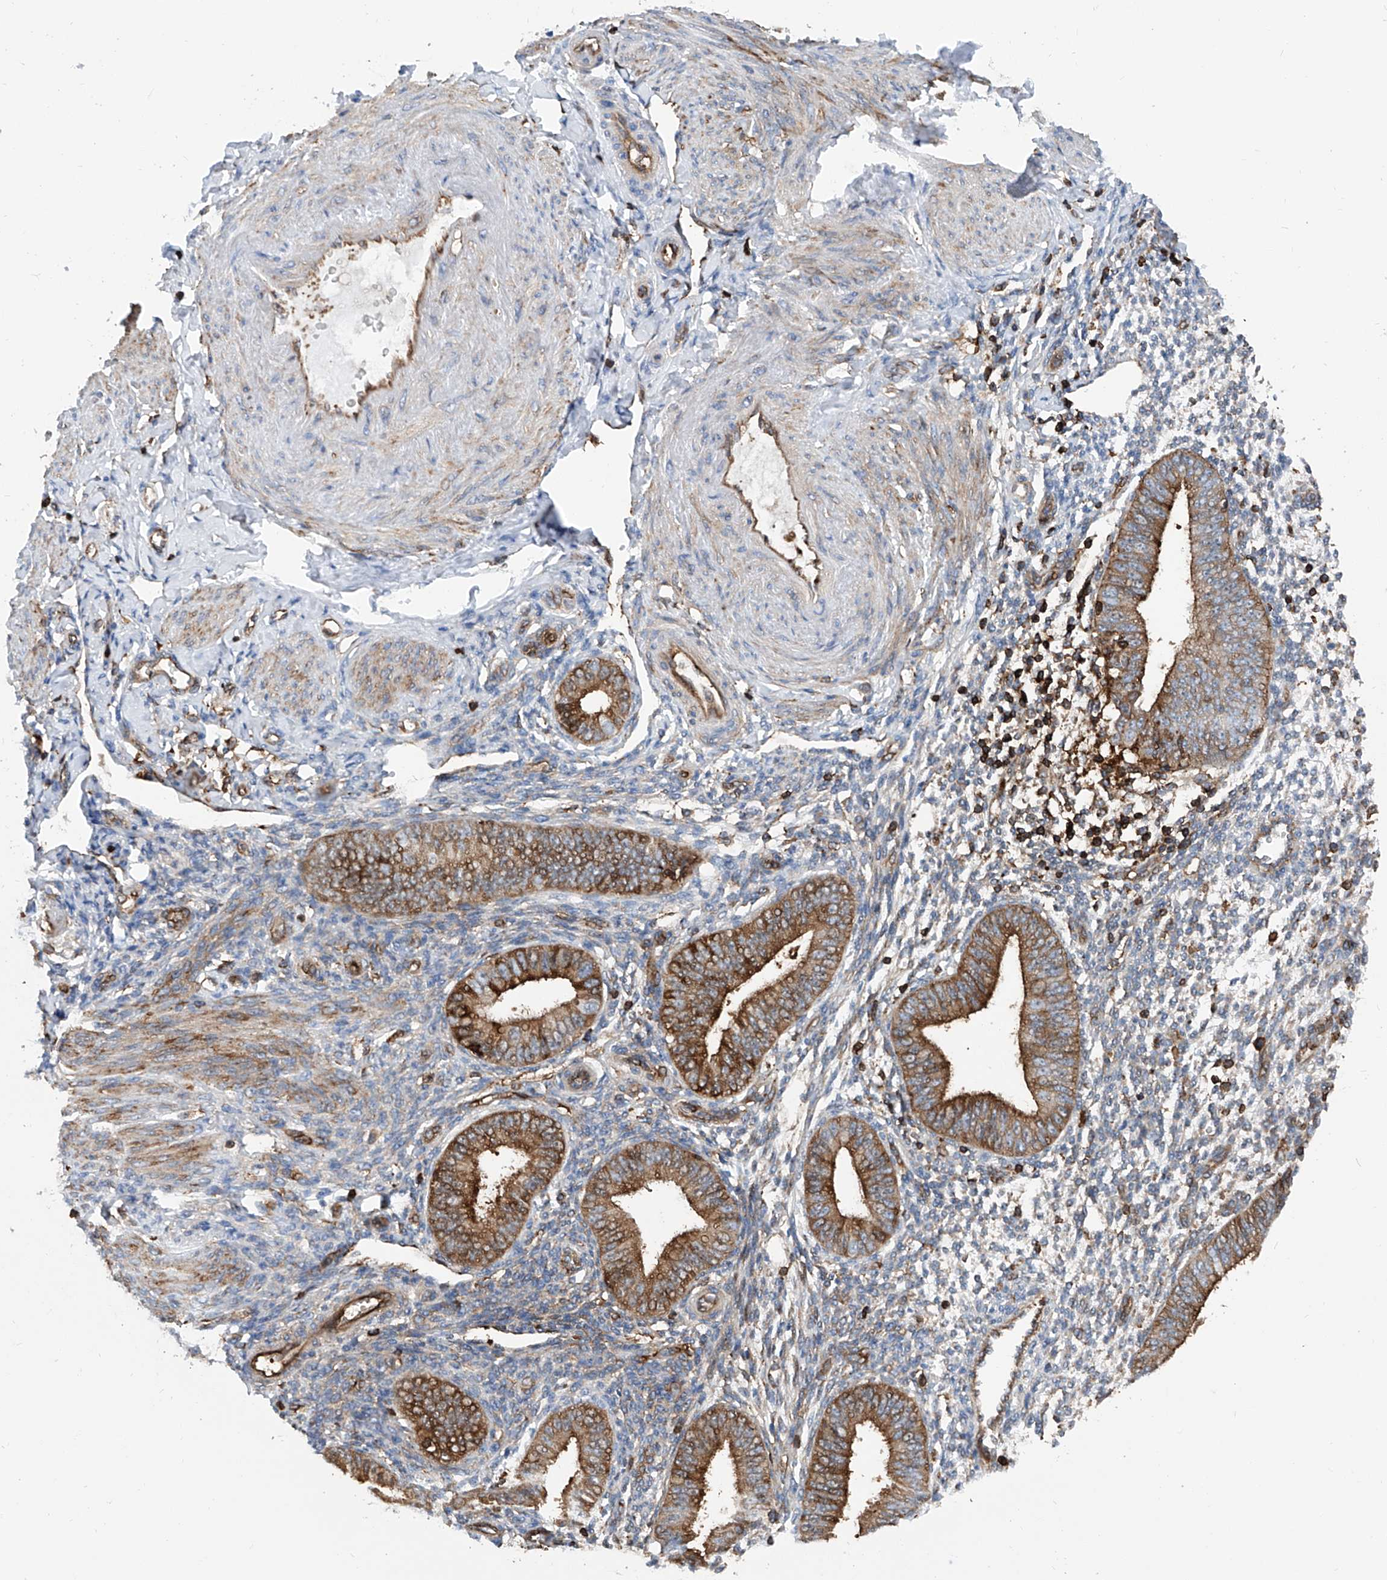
{"staining": {"intensity": "negative", "quantity": "none", "location": "none"}, "tissue": "endometrium", "cell_type": "Cells in endometrial stroma", "image_type": "normal", "snomed": [{"axis": "morphology", "description": "Normal tissue, NOS"}, {"axis": "topography", "description": "Uterus"}, {"axis": "topography", "description": "Endometrium"}], "caption": "Immunohistochemistry image of normal endometrium stained for a protein (brown), which displays no expression in cells in endometrial stroma.", "gene": "ZNF484", "patient": {"sex": "female", "age": 48}}